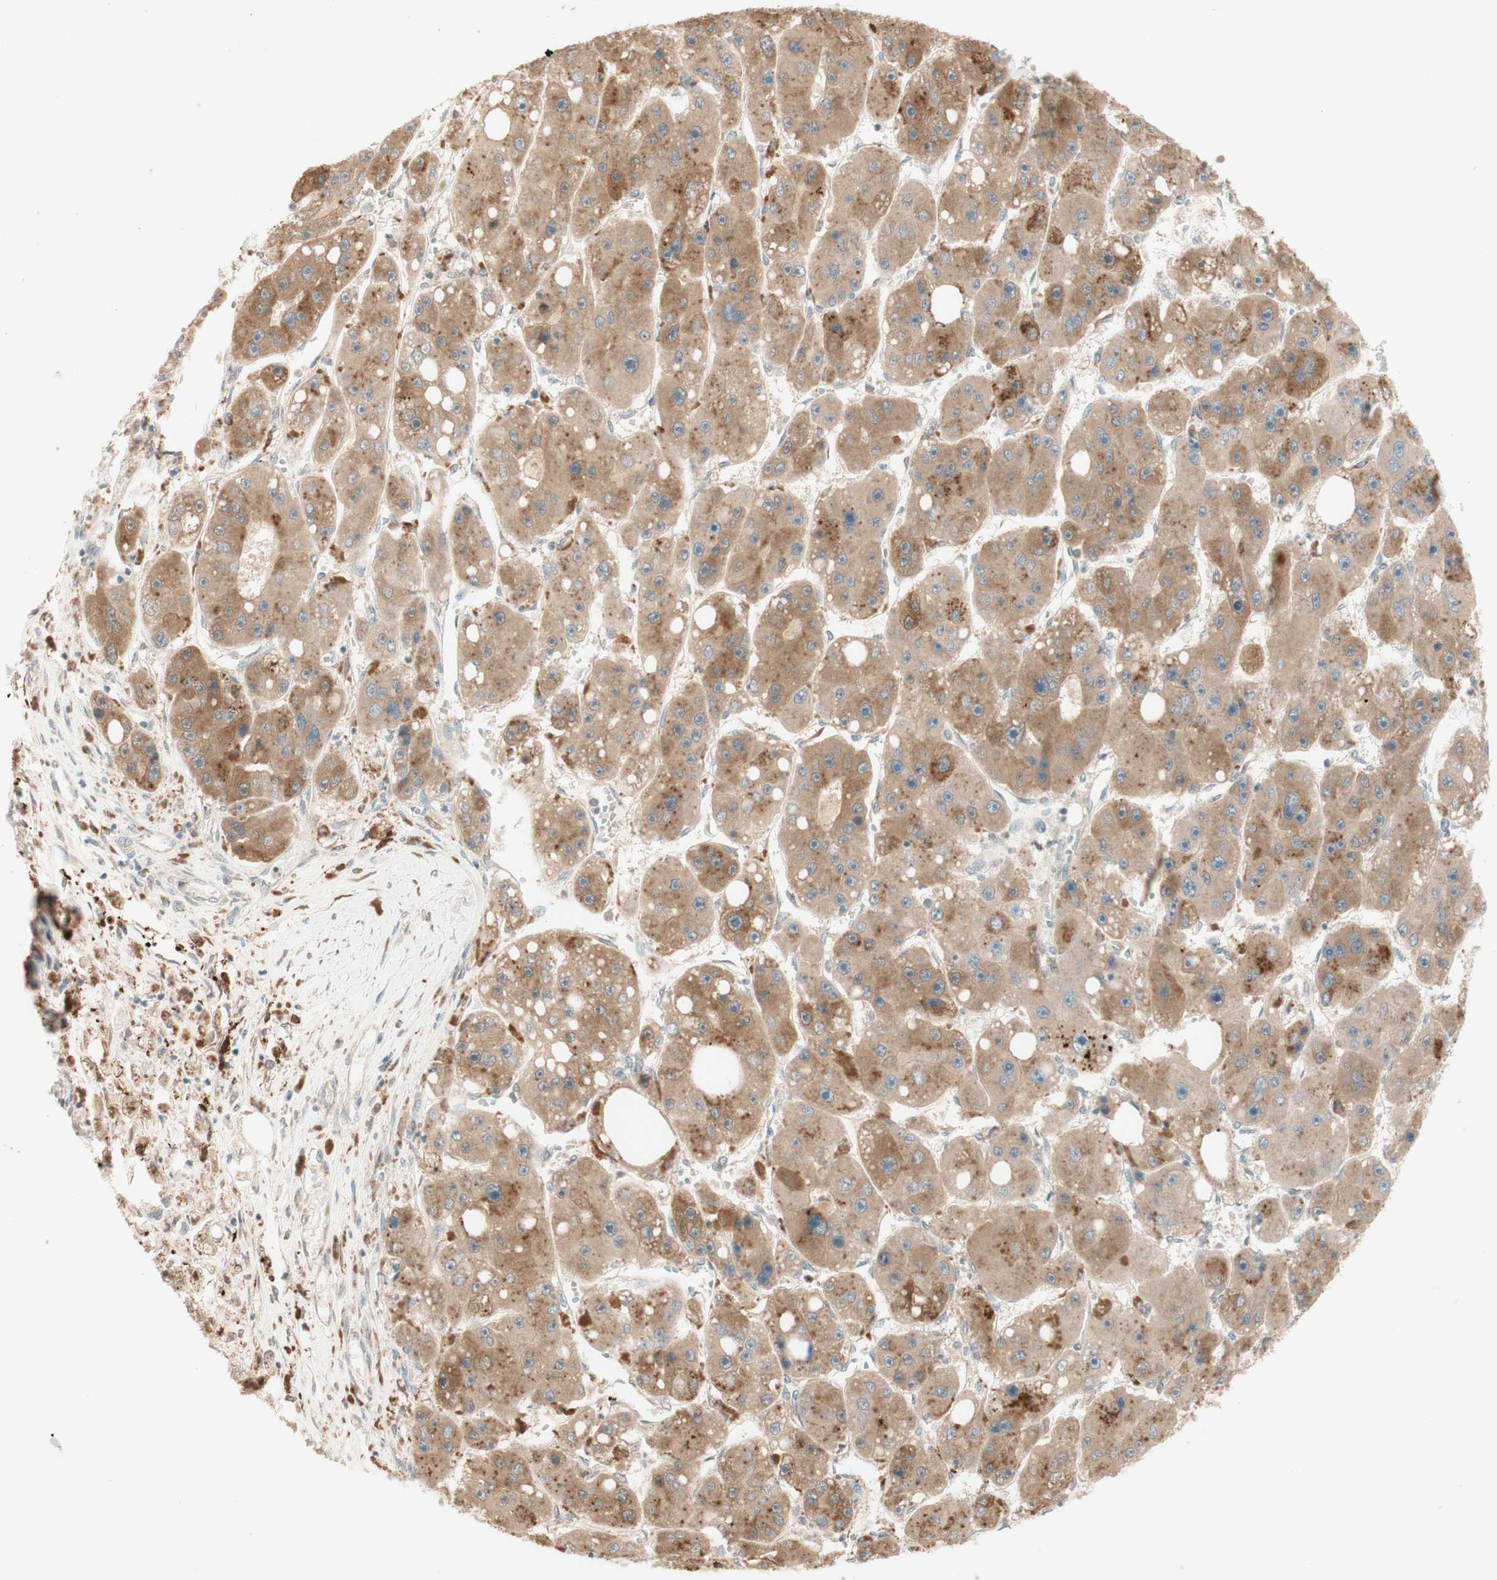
{"staining": {"intensity": "moderate", "quantity": ">75%", "location": "cytoplasmic/membranous"}, "tissue": "liver cancer", "cell_type": "Tumor cells", "image_type": "cancer", "snomed": [{"axis": "morphology", "description": "Carcinoma, Hepatocellular, NOS"}, {"axis": "topography", "description": "Liver"}], "caption": "Moderate cytoplasmic/membranous expression for a protein is present in approximately >75% of tumor cells of hepatocellular carcinoma (liver) using IHC.", "gene": "CLCN2", "patient": {"sex": "female", "age": 61}}